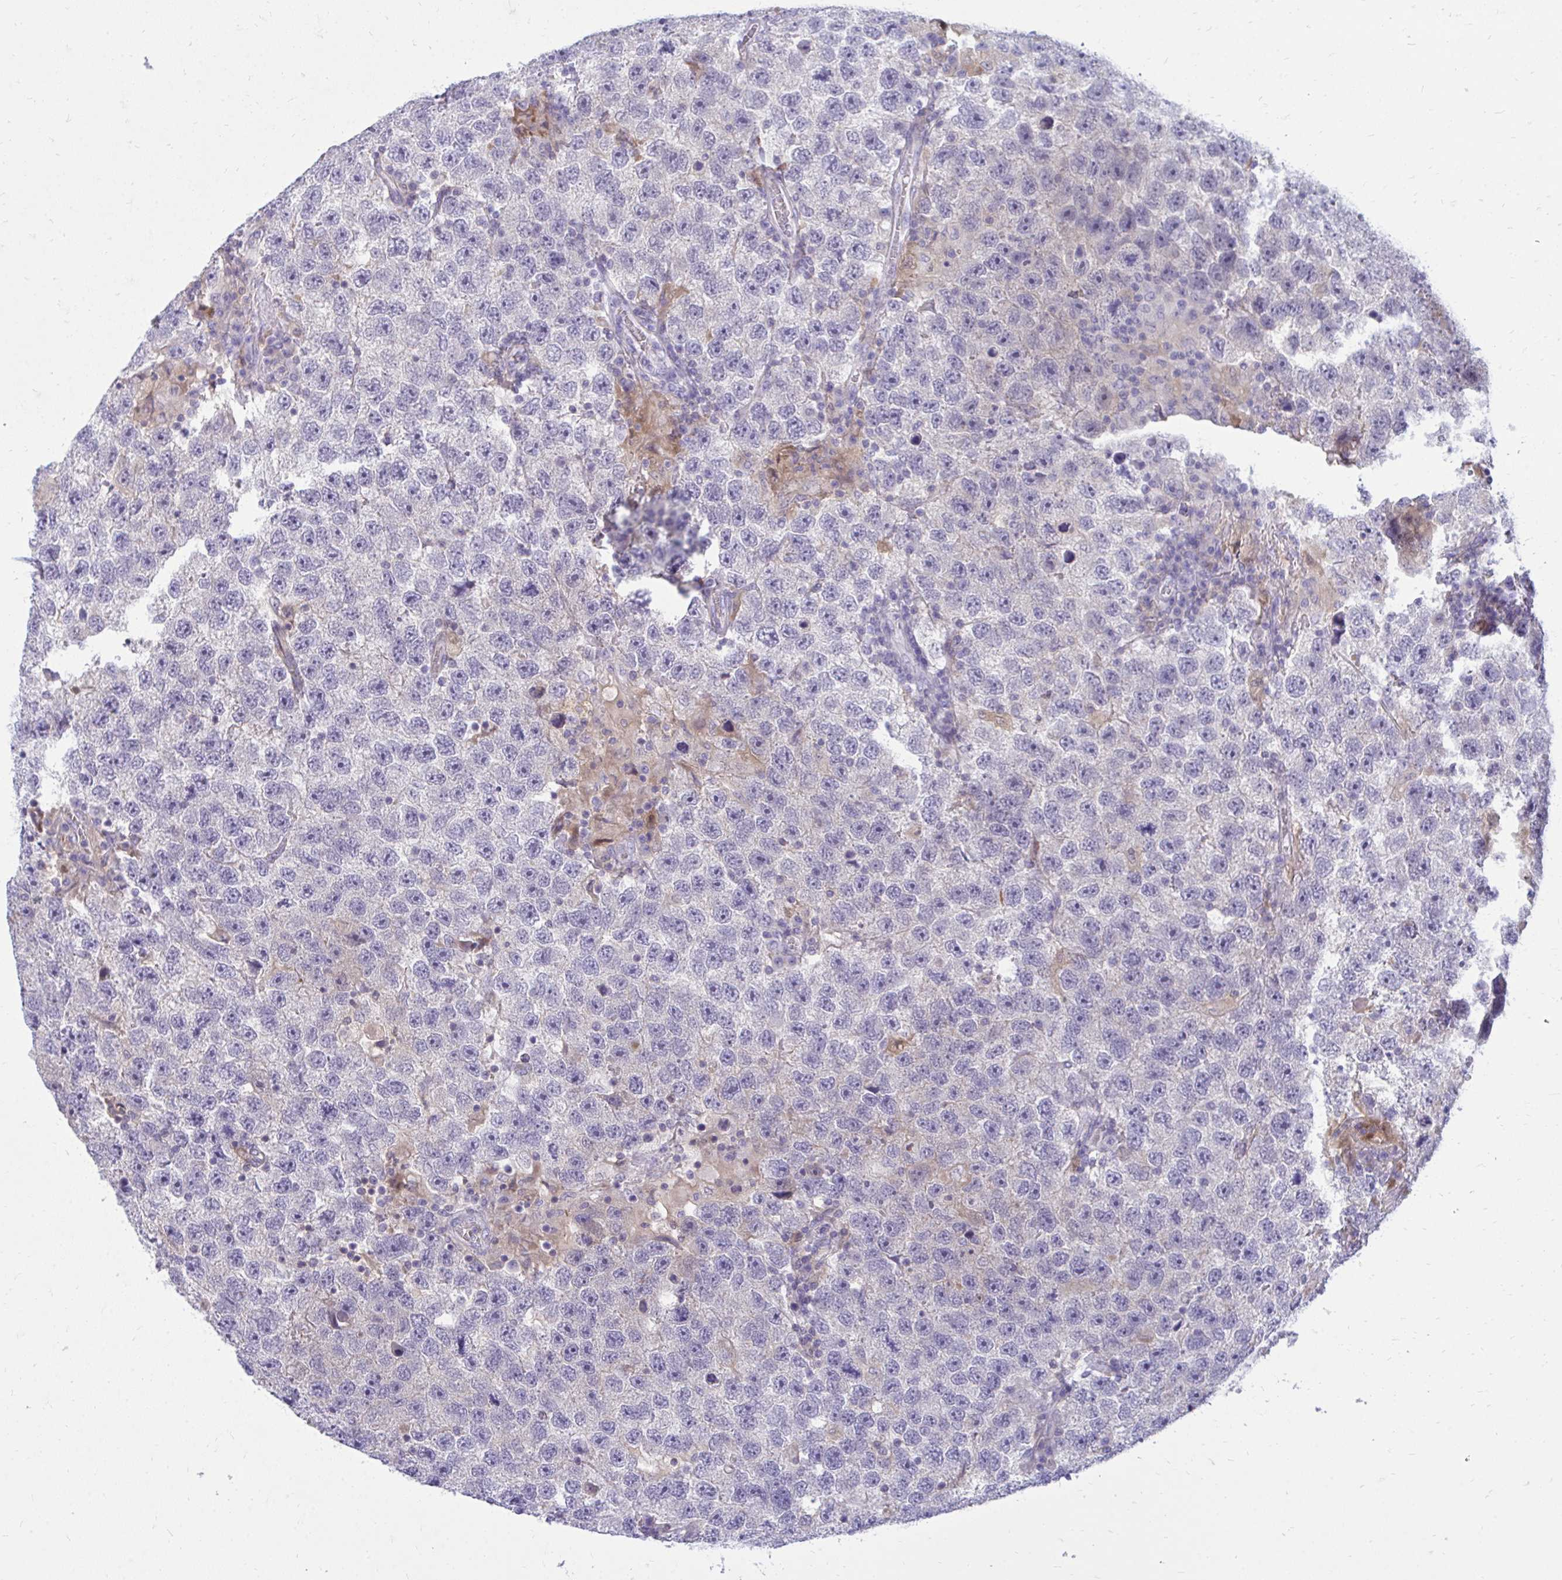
{"staining": {"intensity": "negative", "quantity": "none", "location": "none"}, "tissue": "testis cancer", "cell_type": "Tumor cells", "image_type": "cancer", "snomed": [{"axis": "morphology", "description": "Seminoma, NOS"}, {"axis": "topography", "description": "Testis"}], "caption": "There is no significant staining in tumor cells of testis seminoma.", "gene": "FABP3", "patient": {"sex": "male", "age": 26}}